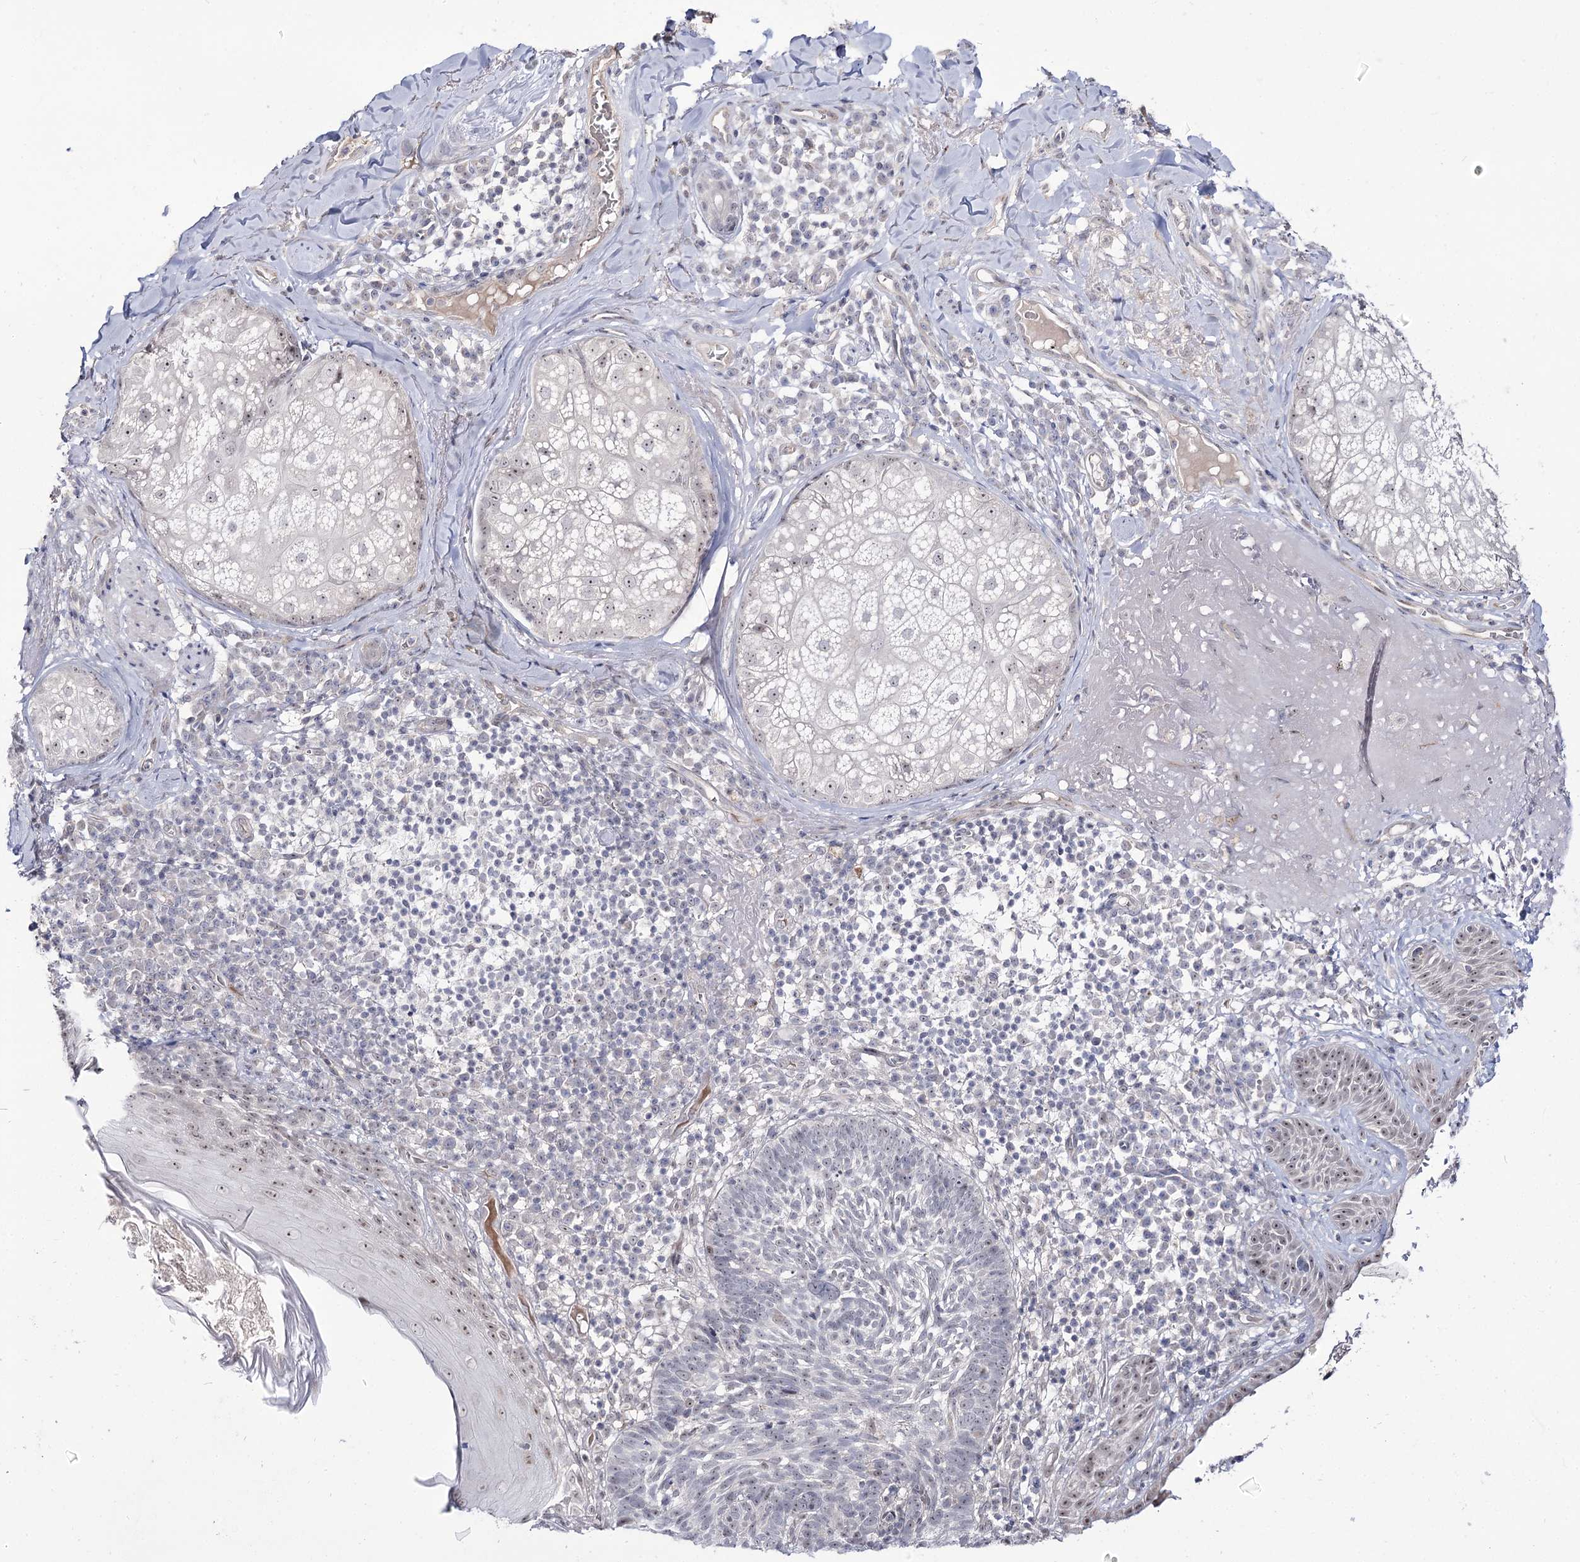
{"staining": {"intensity": "weak", "quantity": "<25%", "location": "nuclear"}, "tissue": "skin cancer", "cell_type": "Tumor cells", "image_type": "cancer", "snomed": [{"axis": "morphology", "description": "Basal cell carcinoma"}, {"axis": "topography", "description": "Skin"}], "caption": "Immunohistochemistry image of neoplastic tissue: human skin basal cell carcinoma stained with DAB exhibits no significant protein positivity in tumor cells. (DAB (3,3'-diaminobenzidine) immunohistochemistry (IHC) with hematoxylin counter stain).", "gene": "RRP9", "patient": {"sex": "male", "age": 88}}